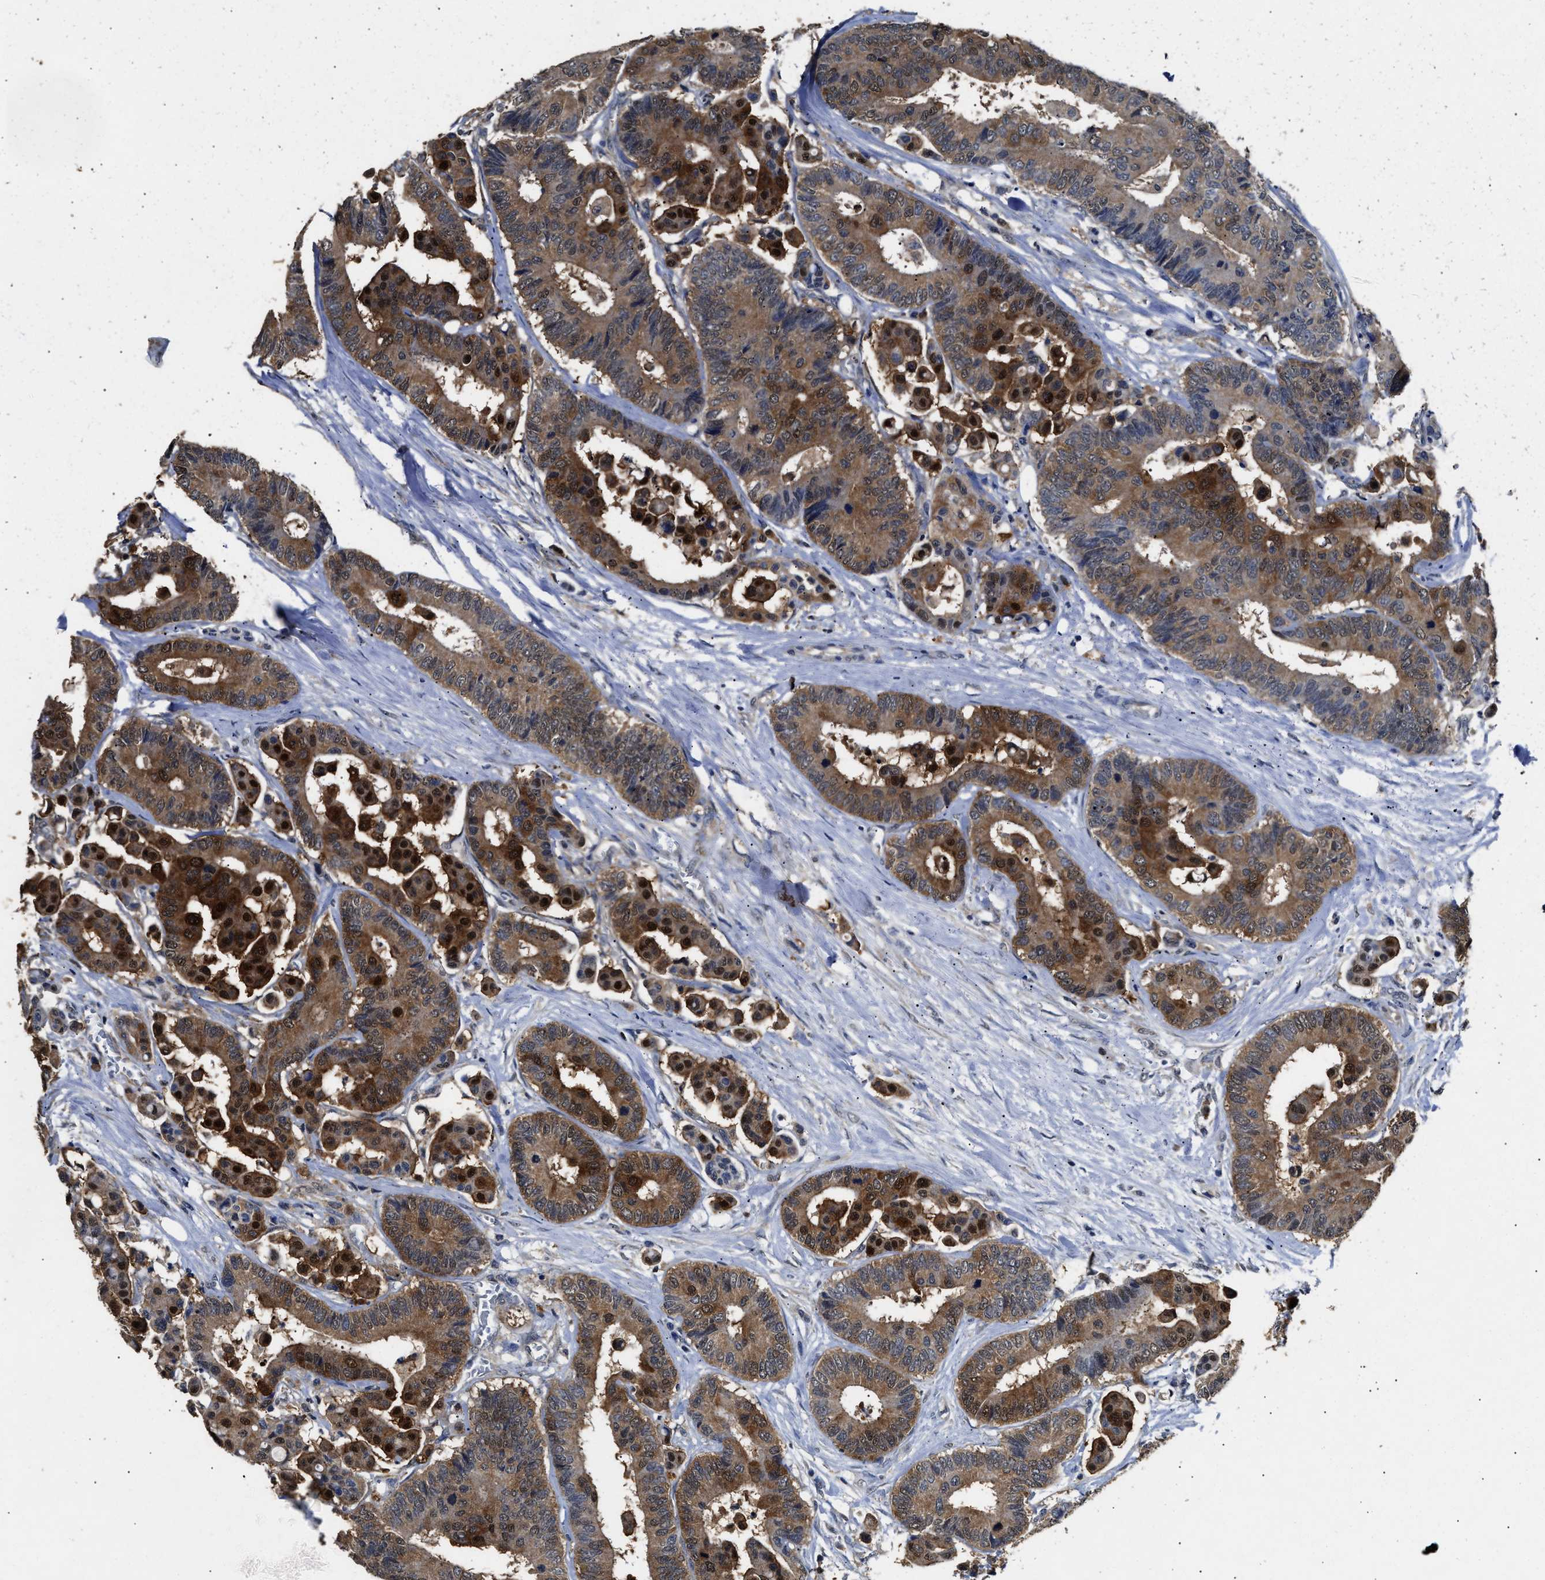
{"staining": {"intensity": "moderate", "quantity": ">75%", "location": "cytoplasmic/membranous,nuclear"}, "tissue": "colorectal cancer", "cell_type": "Tumor cells", "image_type": "cancer", "snomed": [{"axis": "morphology", "description": "Normal tissue, NOS"}, {"axis": "morphology", "description": "Adenocarcinoma, NOS"}, {"axis": "topography", "description": "Colon"}], "caption": "The immunohistochemical stain labels moderate cytoplasmic/membranous and nuclear staining in tumor cells of colorectal adenocarcinoma tissue.", "gene": "ACAT2", "patient": {"sex": "male", "age": 82}}